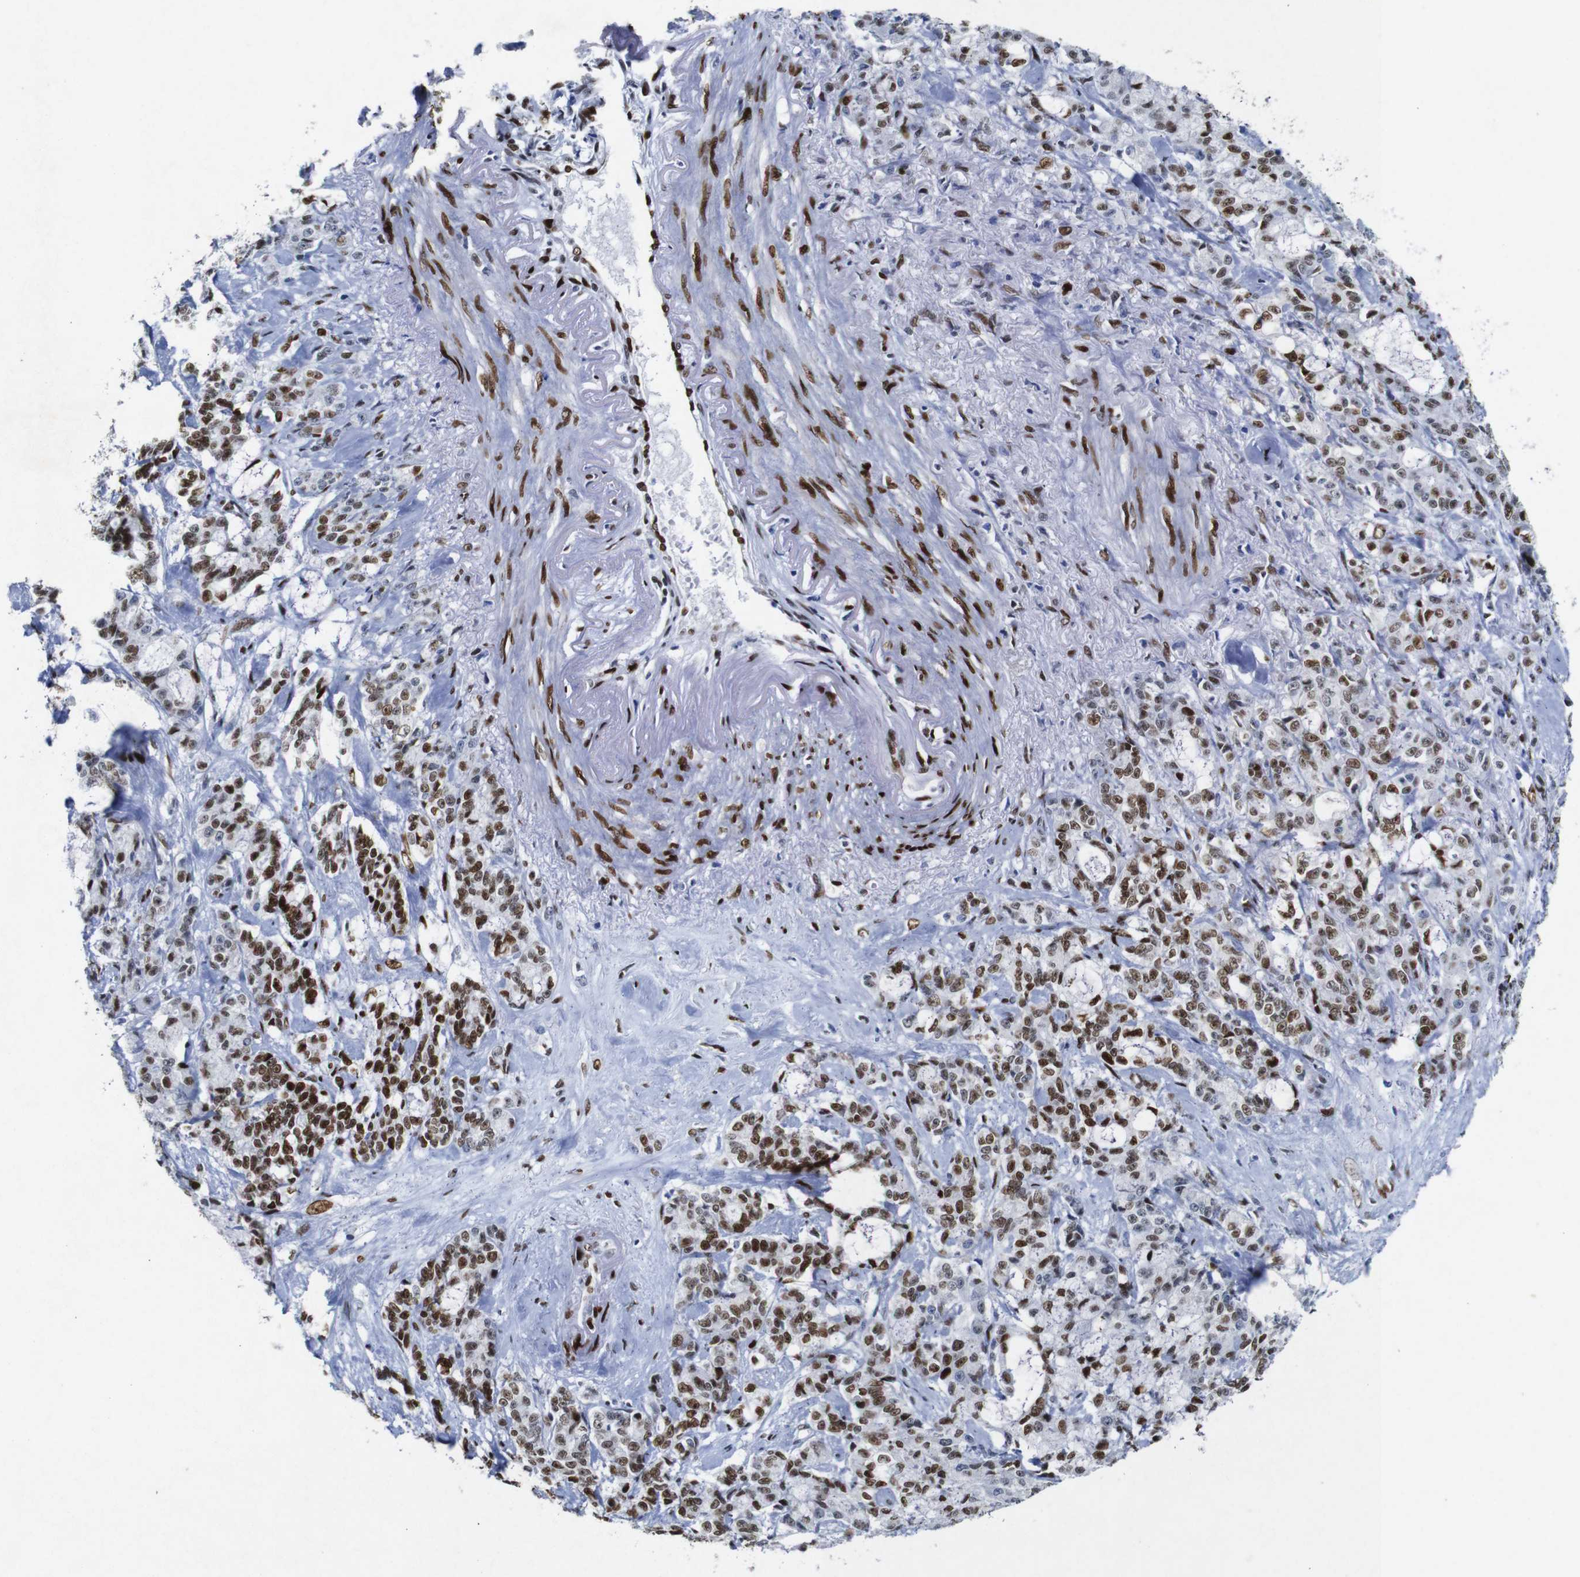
{"staining": {"intensity": "strong", "quantity": ">75%", "location": "nuclear"}, "tissue": "pancreatic cancer", "cell_type": "Tumor cells", "image_type": "cancer", "snomed": [{"axis": "morphology", "description": "Adenocarcinoma, NOS"}, {"axis": "topography", "description": "Pancreas"}], "caption": "This histopathology image shows pancreatic adenocarcinoma stained with immunohistochemistry (IHC) to label a protein in brown. The nuclear of tumor cells show strong positivity for the protein. Nuclei are counter-stained blue.", "gene": "FOSL2", "patient": {"sex": "female", "age": 73}}